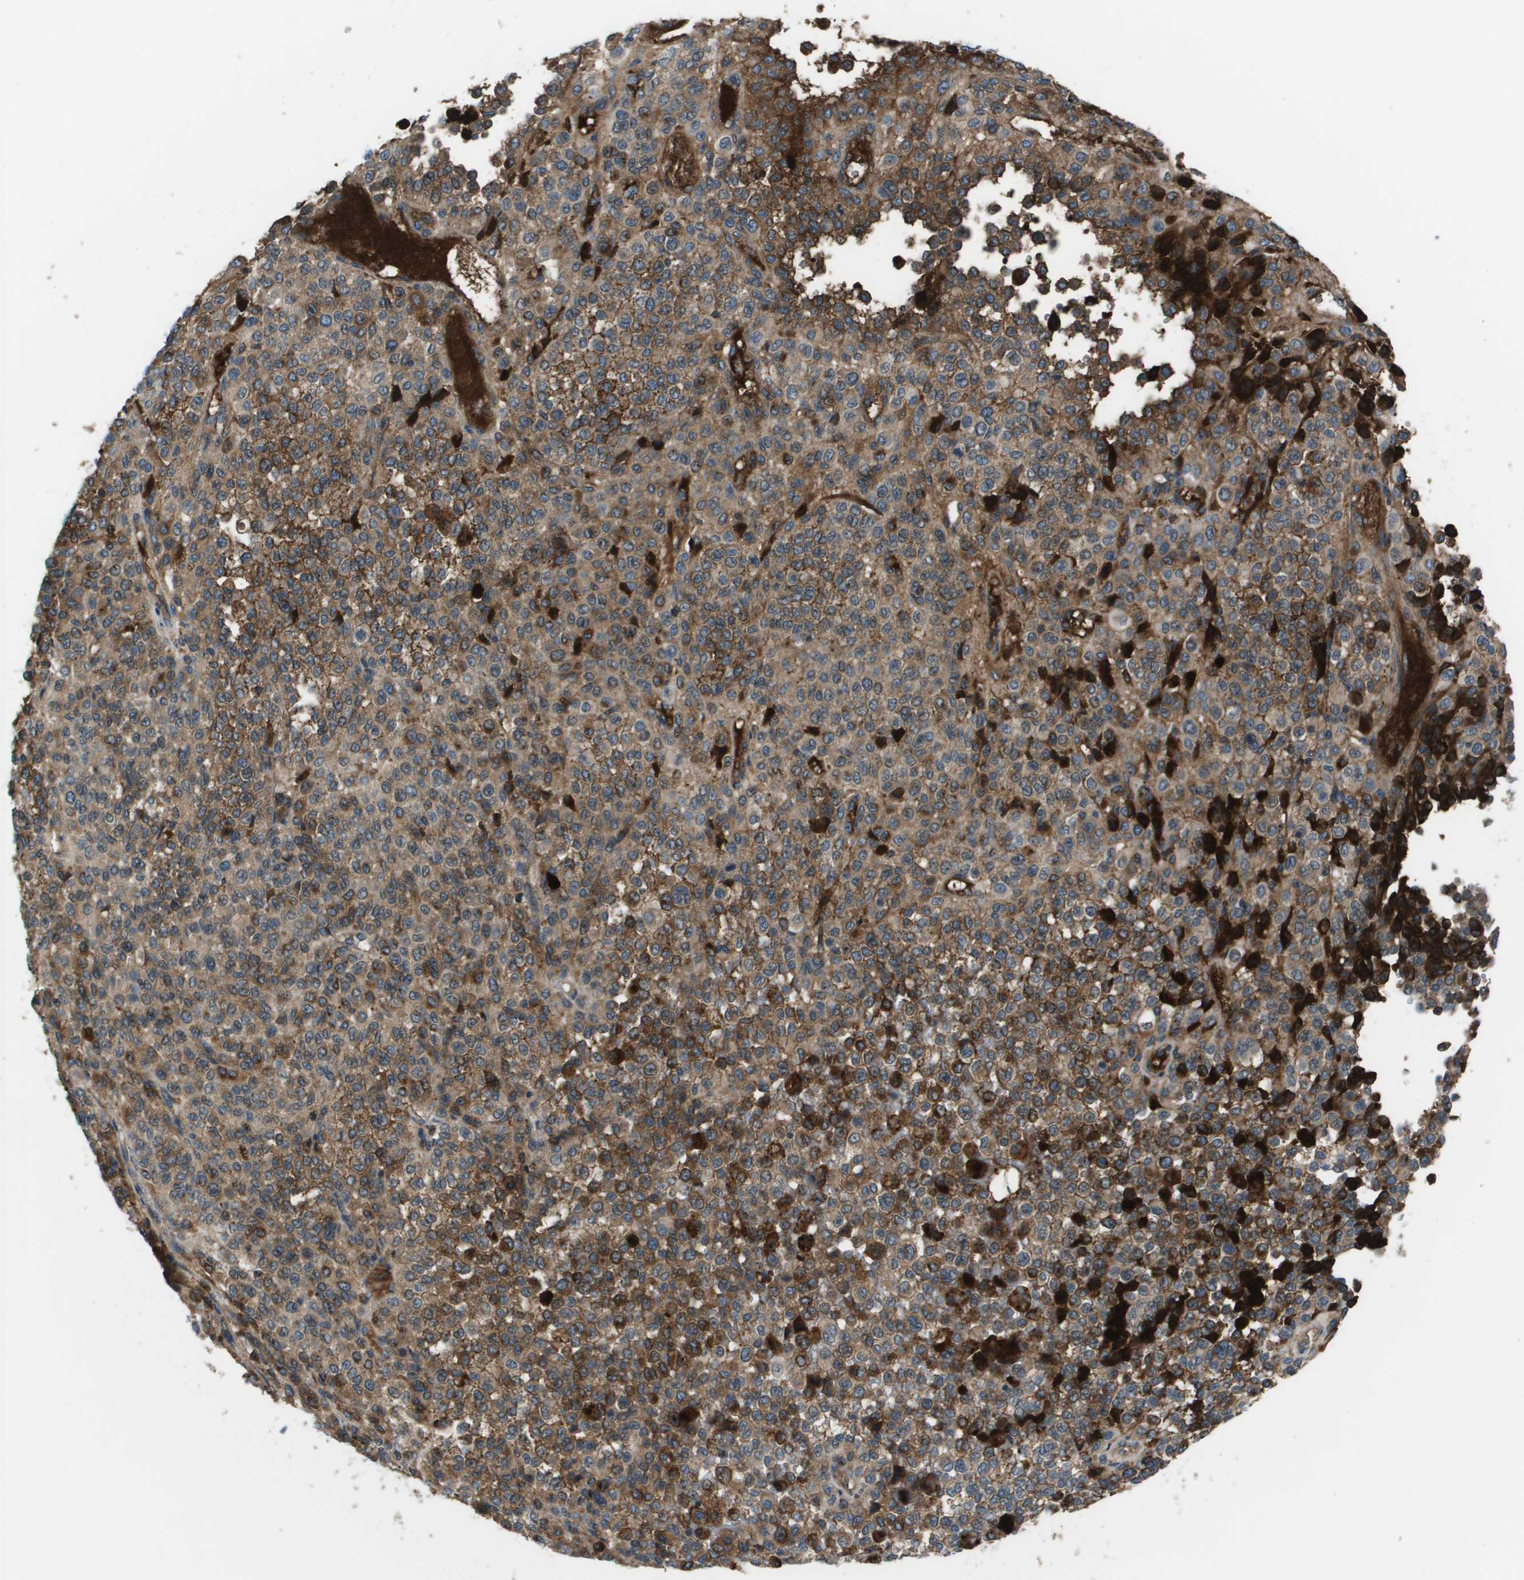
{"staining": {"intensity": "moderate", "quantity": ">75%", "location": "cytoplasmic/membranous"}, "tissue": "melanoma", "cell_type": "Tumor cells", "image_type": "cancer", "snomed": [{"axis": "morphology", "description": "Malignant melanoma, Metastatic site"}, {"axis": "topography", "description": "Pancreas"}], "caption": "Approximately >75% of tumor cells in malignant melanoma (metastatic site) exhibit moderate cytoplasmic/membranous protein positivity as visualized by brown immunohistochemical staining.", "gene": "PCOLCE", "patient": {"sex": "female", "age": 30}}